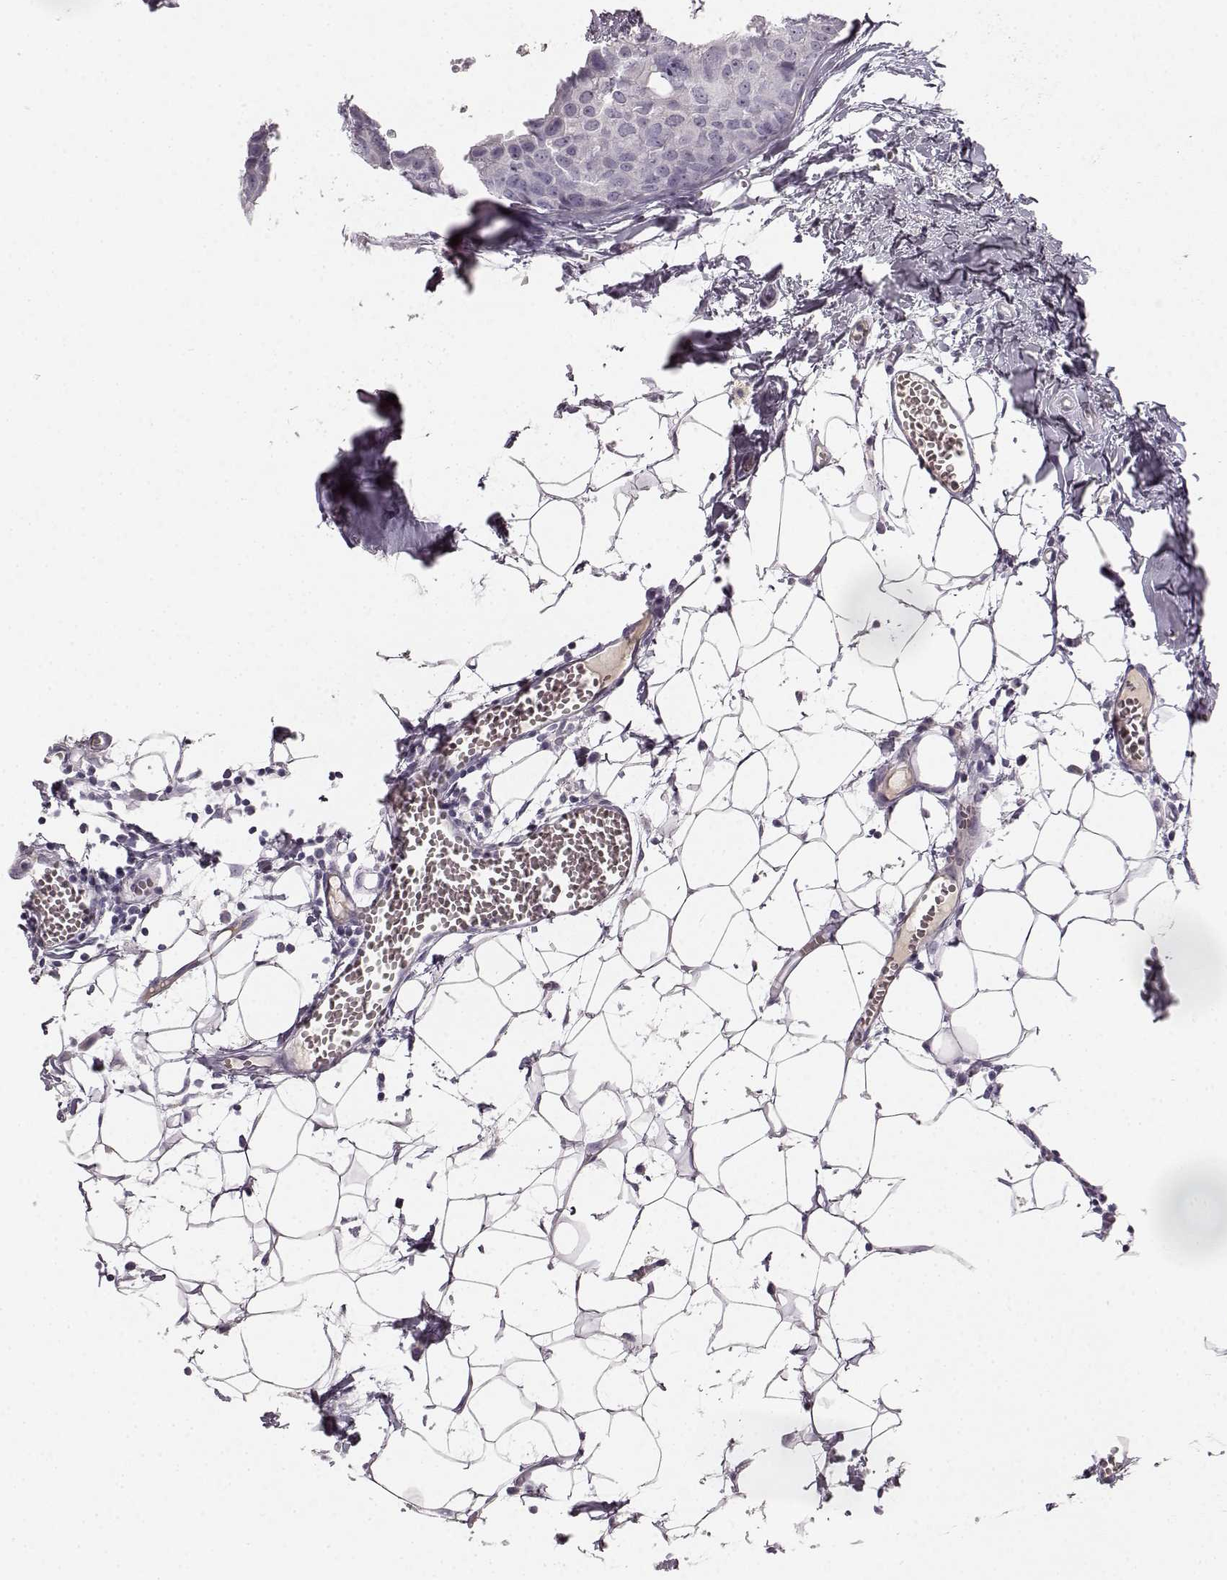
{"staining": {"intensity": "negative", "quantity": "none", "location": "none"}, "tissue": "breast cancer", "cell_type": "Tumor cells", "image_type": "cancer", "snomed": [{"axis": "morphology", "description": "Duct carcinoma"}, {"axis": "topography", "description": "Breast"}], "caption": "Infiltrating ductal carcinoma (breast) was stained to show a protein in brown. There is no significant expression in tumor cells.", "gene": "KIAA0319", "patient": {"sex": "female", "age": 38}}